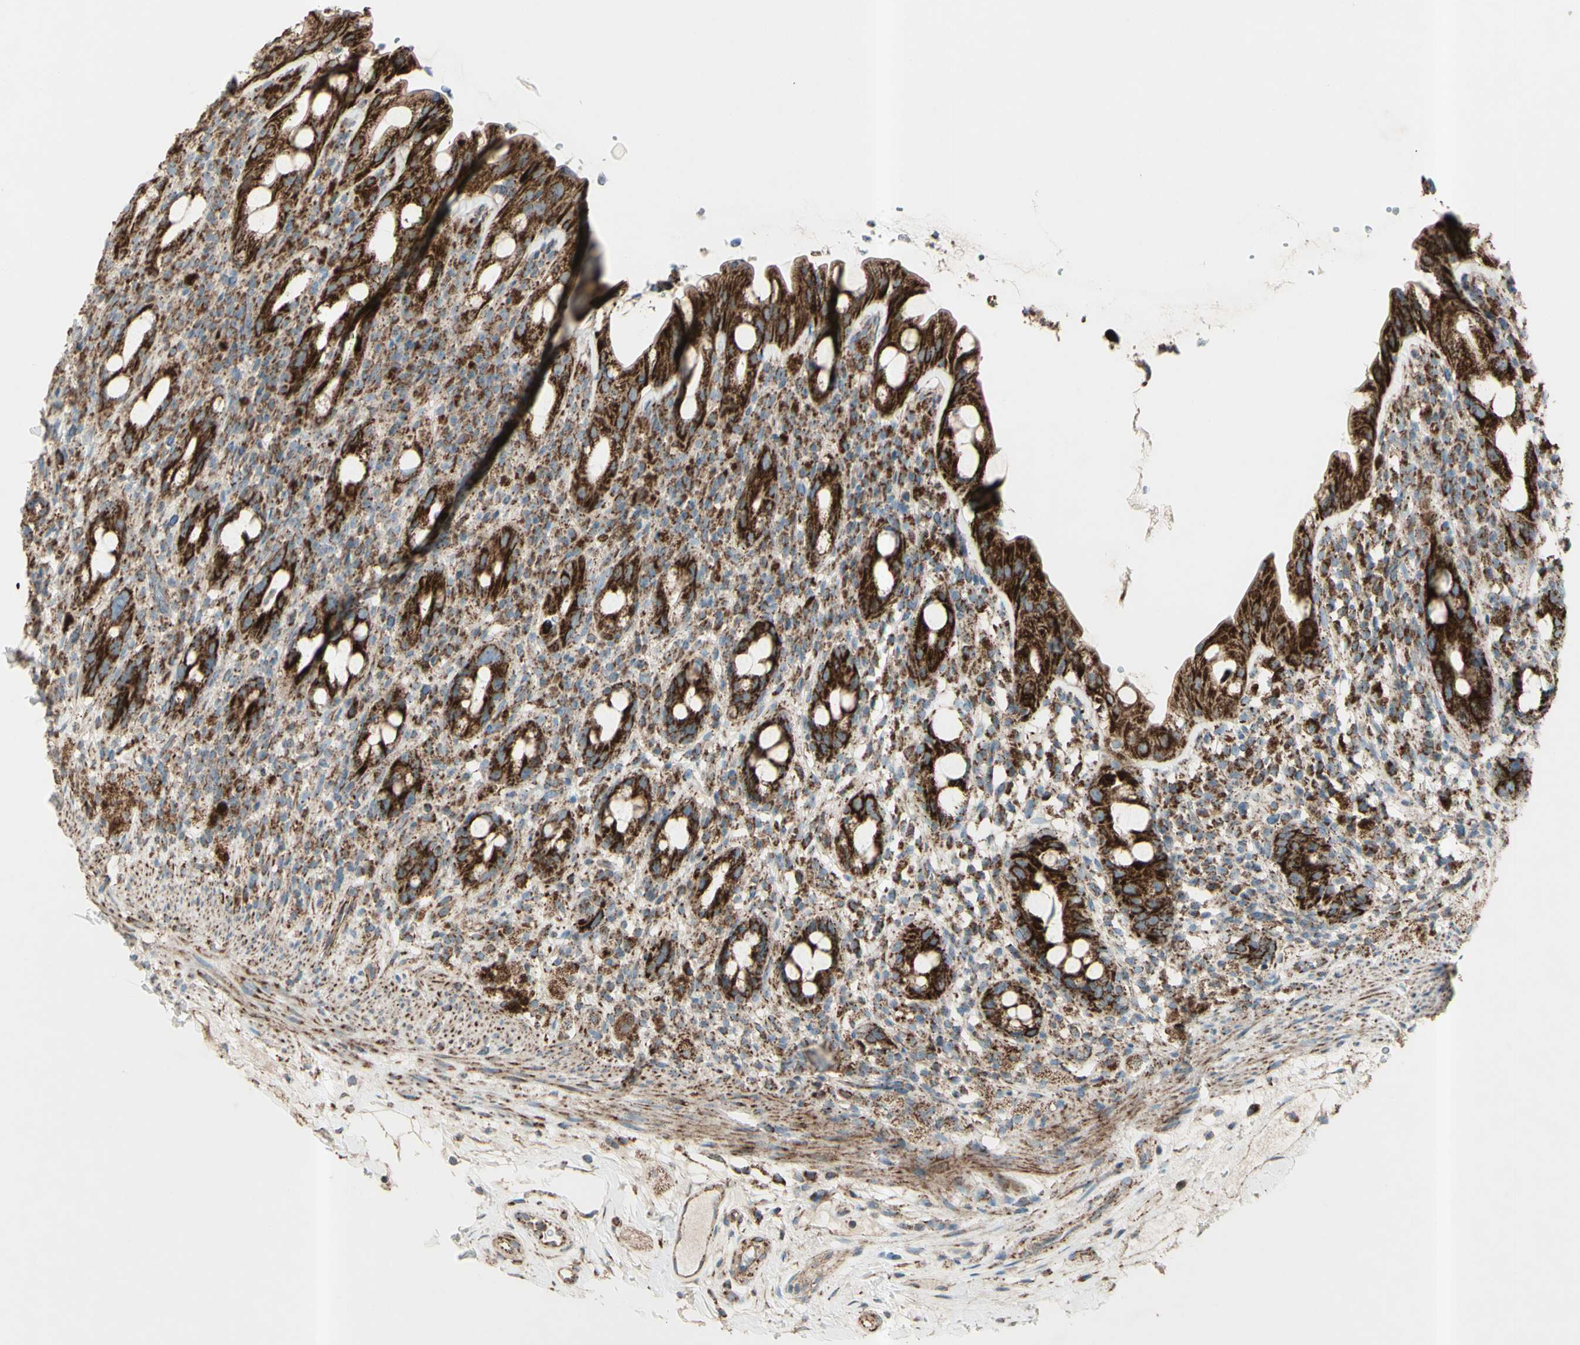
{"staining": {"intensity": "strong", "quantity": ">75%", "location": "cytoplasmic/membranous"}, "tissue": "rectum", "cell_type": "Glandular cells", "image_type": "normal", "snomed": [{"axis": "morphology", "description": "Normal tissue, NOS"}, {"axis": "topography", "description": "Rectum"}], "caption": "A high amount of strong cytoplasmic/membranous staining is identified in approximately >75% of glandular cells in unremarkable rectum. (Stains: DAB (3,3'-diaminobenzidine) in brown, nuclei in blue, Microscopy: brightfield microscopy at high magnification).", "gene": "RHOT1", "patient": {"sex": "male", "age": 44}}